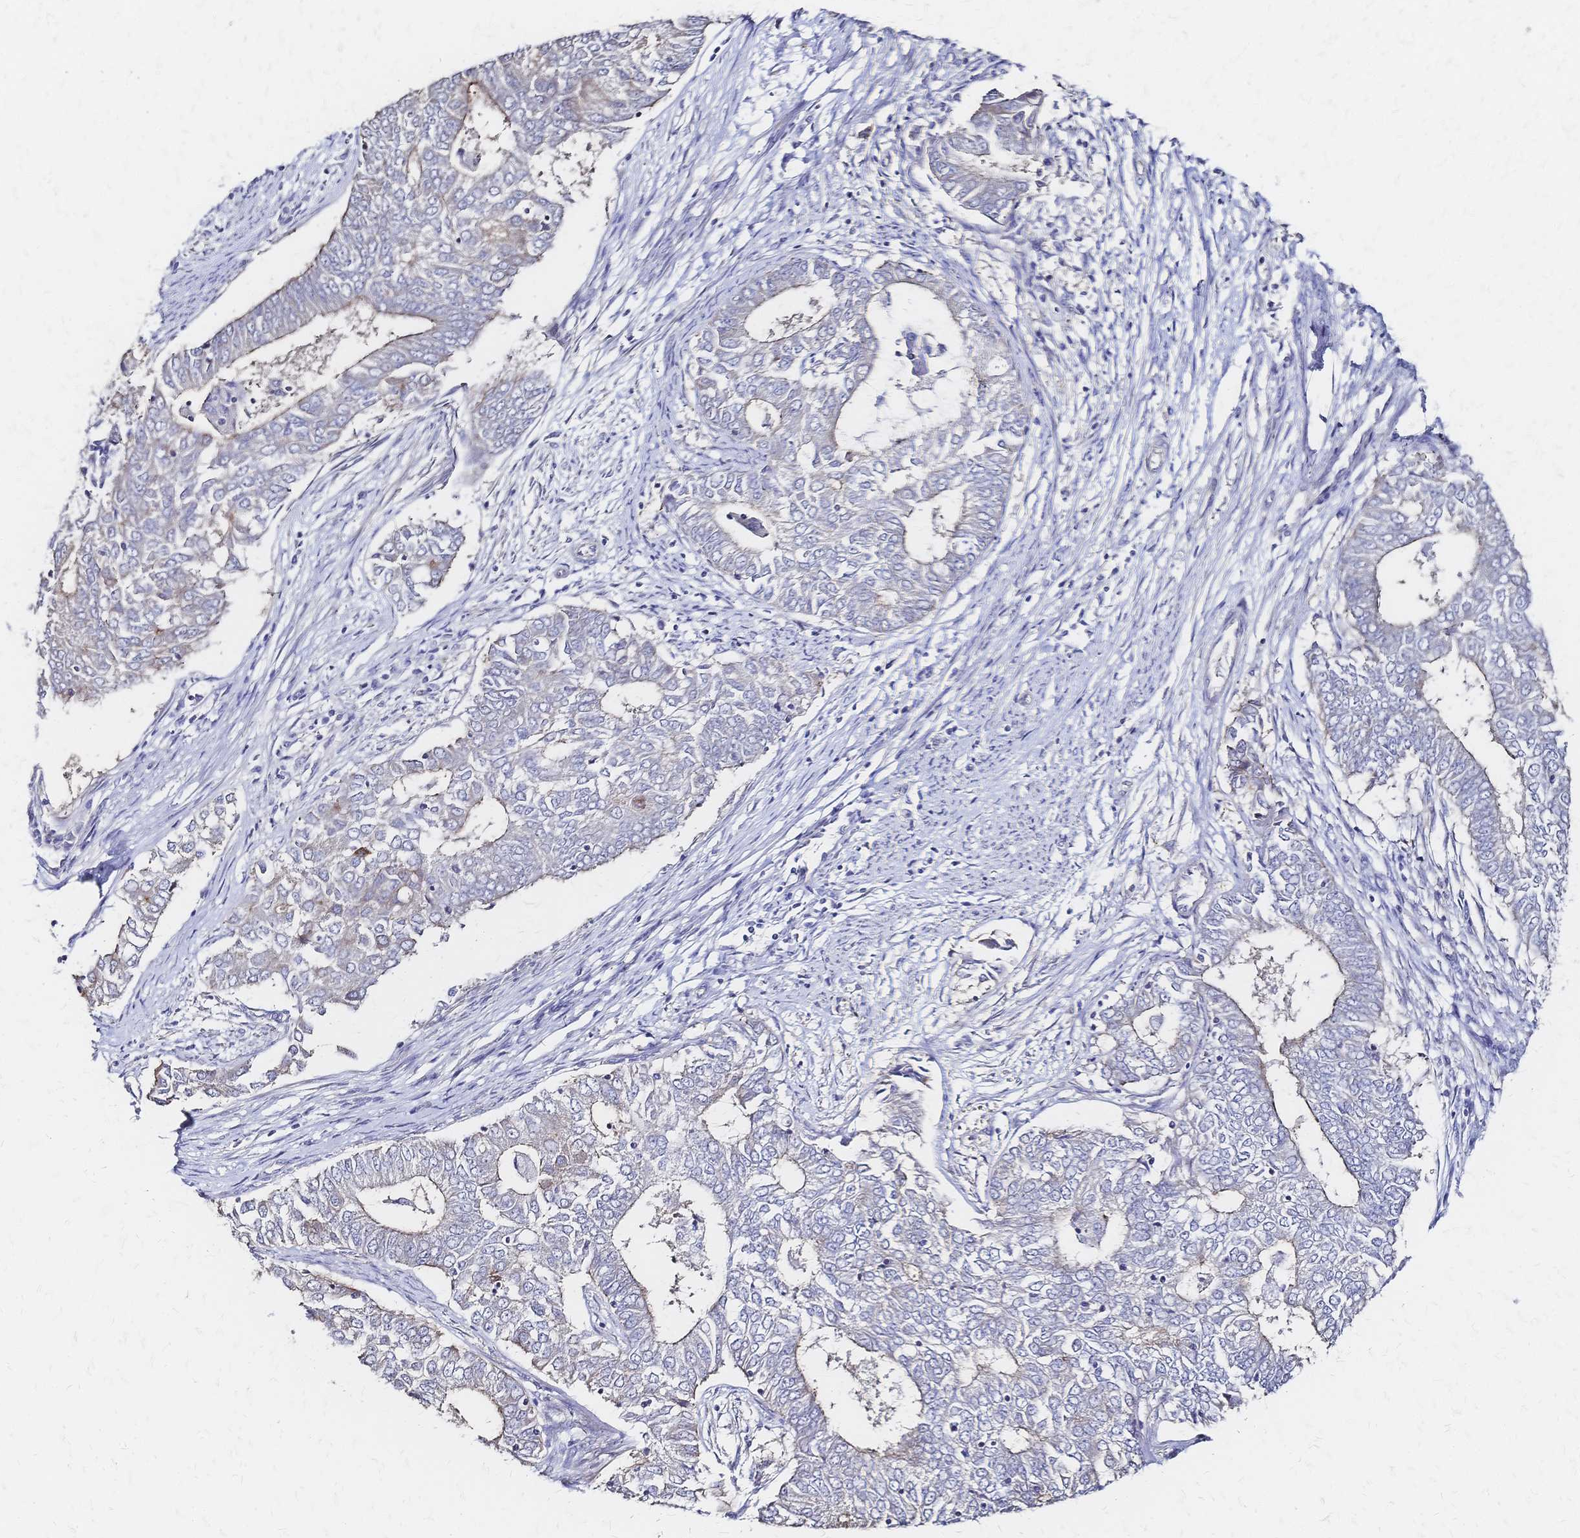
{"staining": {"intensity": "negative", "quantity": "none", "location": "none"}, "tissue": "endometrial cancer", "cell_type": "Tumor cells", "image_type": "cancer", "snomed": [{"axis": "morphology", "description": "Adenocarcinoma, NOS"}, {"axis": "topography", "description": "Endometrium"}], "caption": "High power microscopy photomicrograph of an immunohistochemistry (IHC) image of endometrial adenocarcinoma, revealing no significant expression in tumor cells. Nuclei are stained in blue.", "gene": "SLC5A1", "patient": {"sex": "female", "age": 62}}